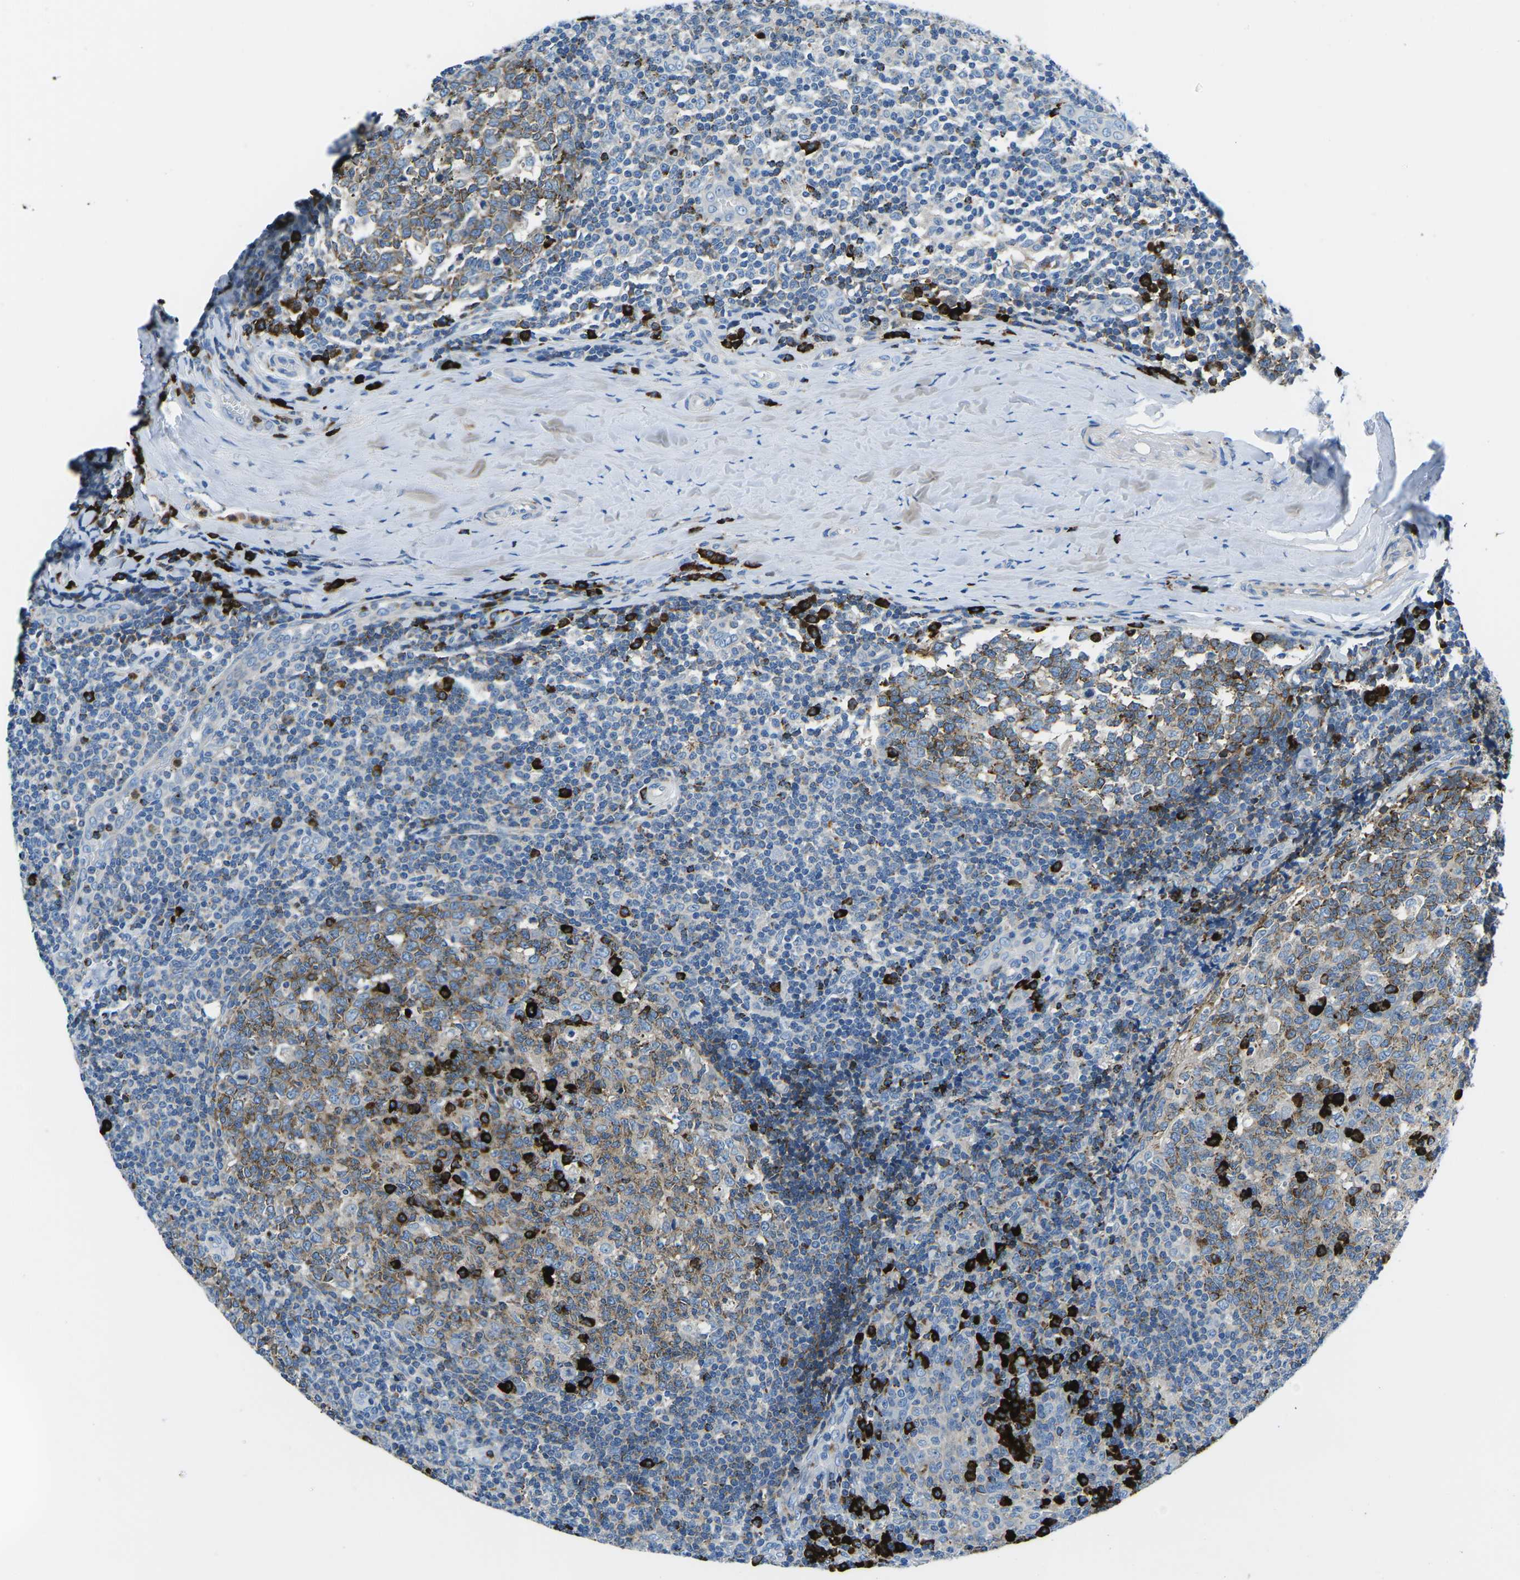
{"staining": {"intensity": "strong", "quantity": "<25%", "location": "cytoplasmic/membranous"}, "tissue": "tonsil", "cell_type": "Germinal center cells", "image_type": "normal", "snomed": [{"axis": "morphology", "description": "Normal tissue, NOS"}, {"axis": "topography", "description": "Tonsil"}], "caption": "IHC (DAB (3,3'-diaminobenzidine)) staining of unremarkable human tonsil reveals strong cytoplasmic/membranous protein staining in approximately <25% of germinal center cells. The staining was performed using DAB, with brown indicating positive protein expression. Nuclei are stained blue with hematoxylin.", "gene": "MC4R", "patient": {"sex": "female", "age": 19}}